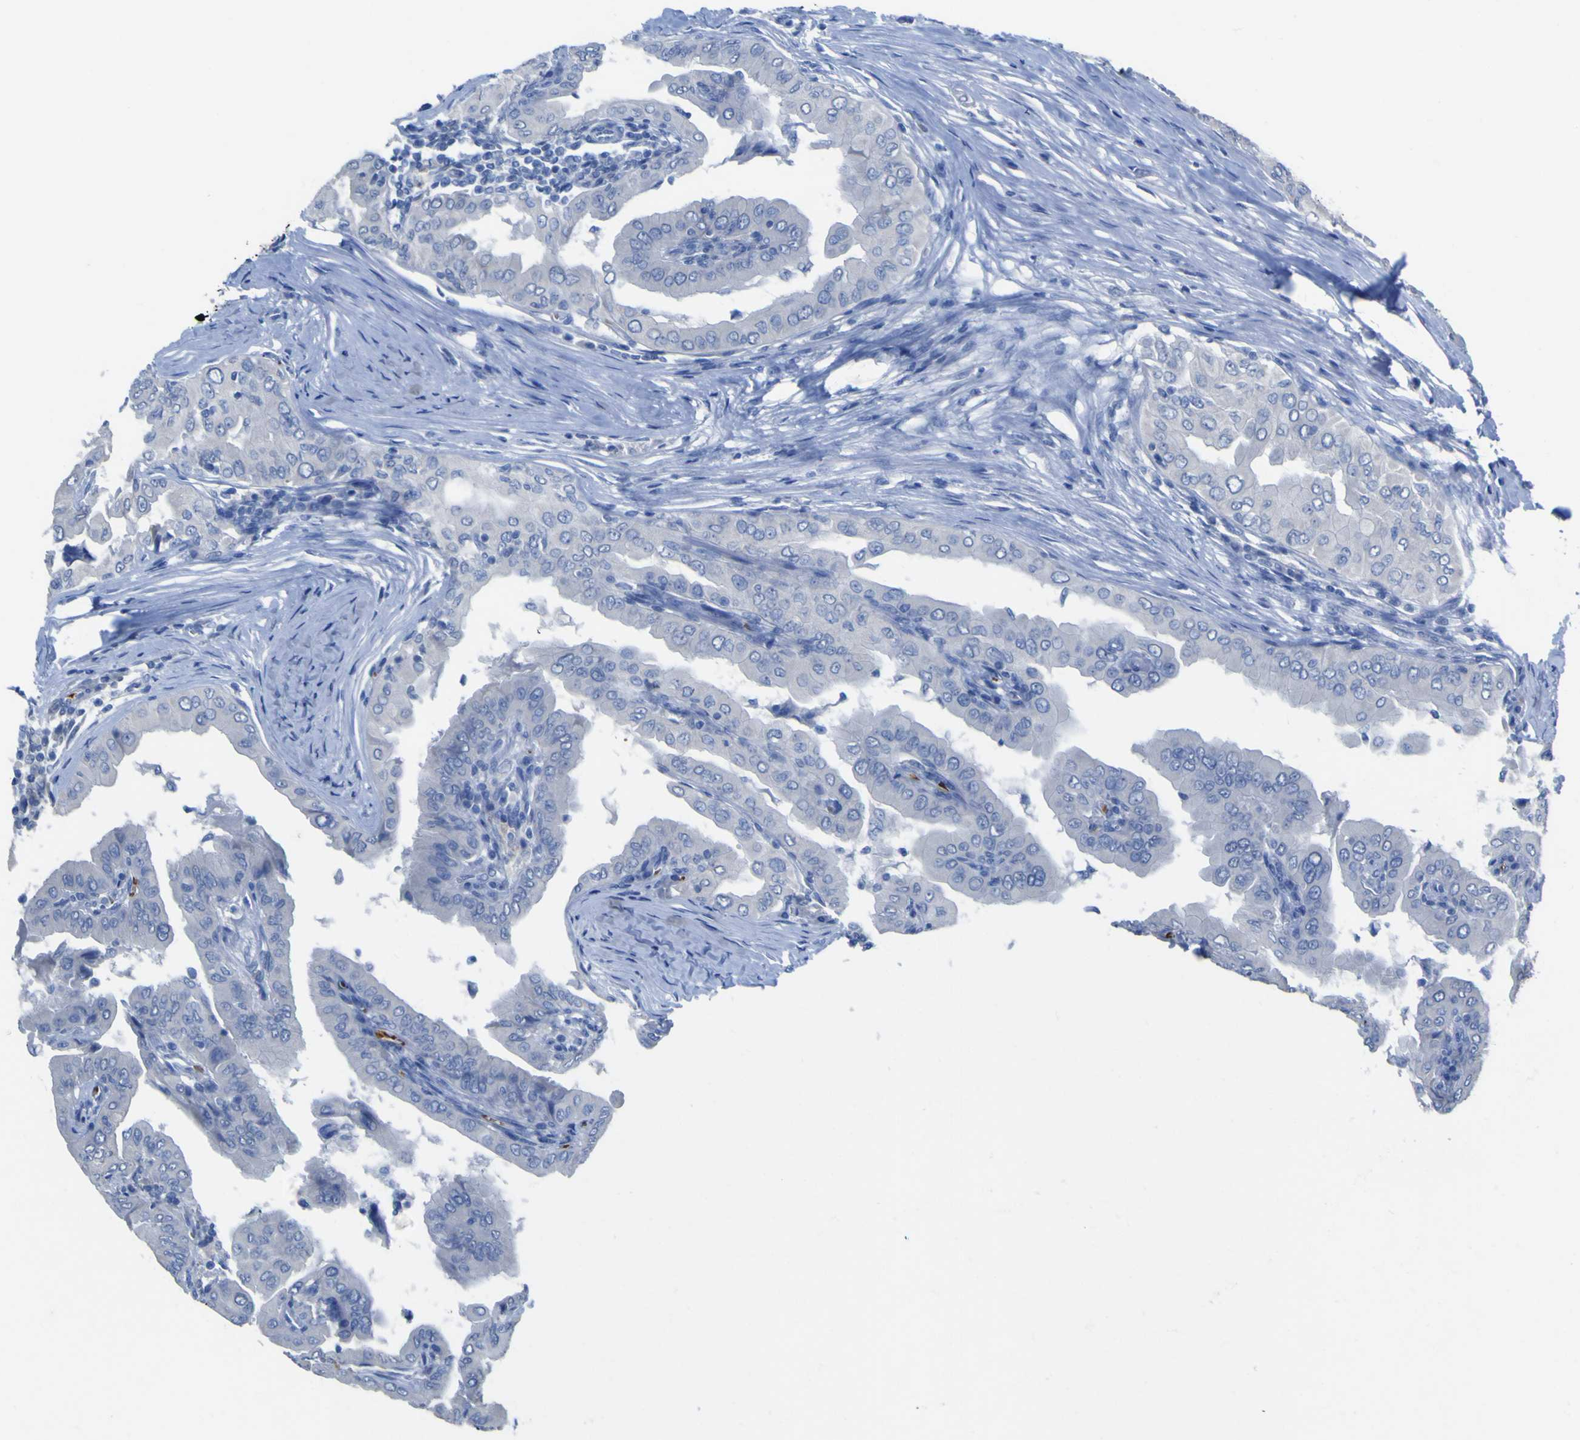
{"staining": {"intensity": "negative", "quantity": "none", "location": "none"}, "tissue": "thyroid cancer", "cell_type": "Tumor cells", "image_type": "cancer", "snomed": [{"axis": "morphology", "description": "Papillary adenocarcinoma, NOS"}, {"axis": "topography", "description": "Thyroid gland"}], "caption": "Thyroid papillary adenocarcinoma was stained to show a protein in brown. There is no significant staining in tumor cells.", "gene": "GCM1", "patient": {"sex": "male", "age": 33}}